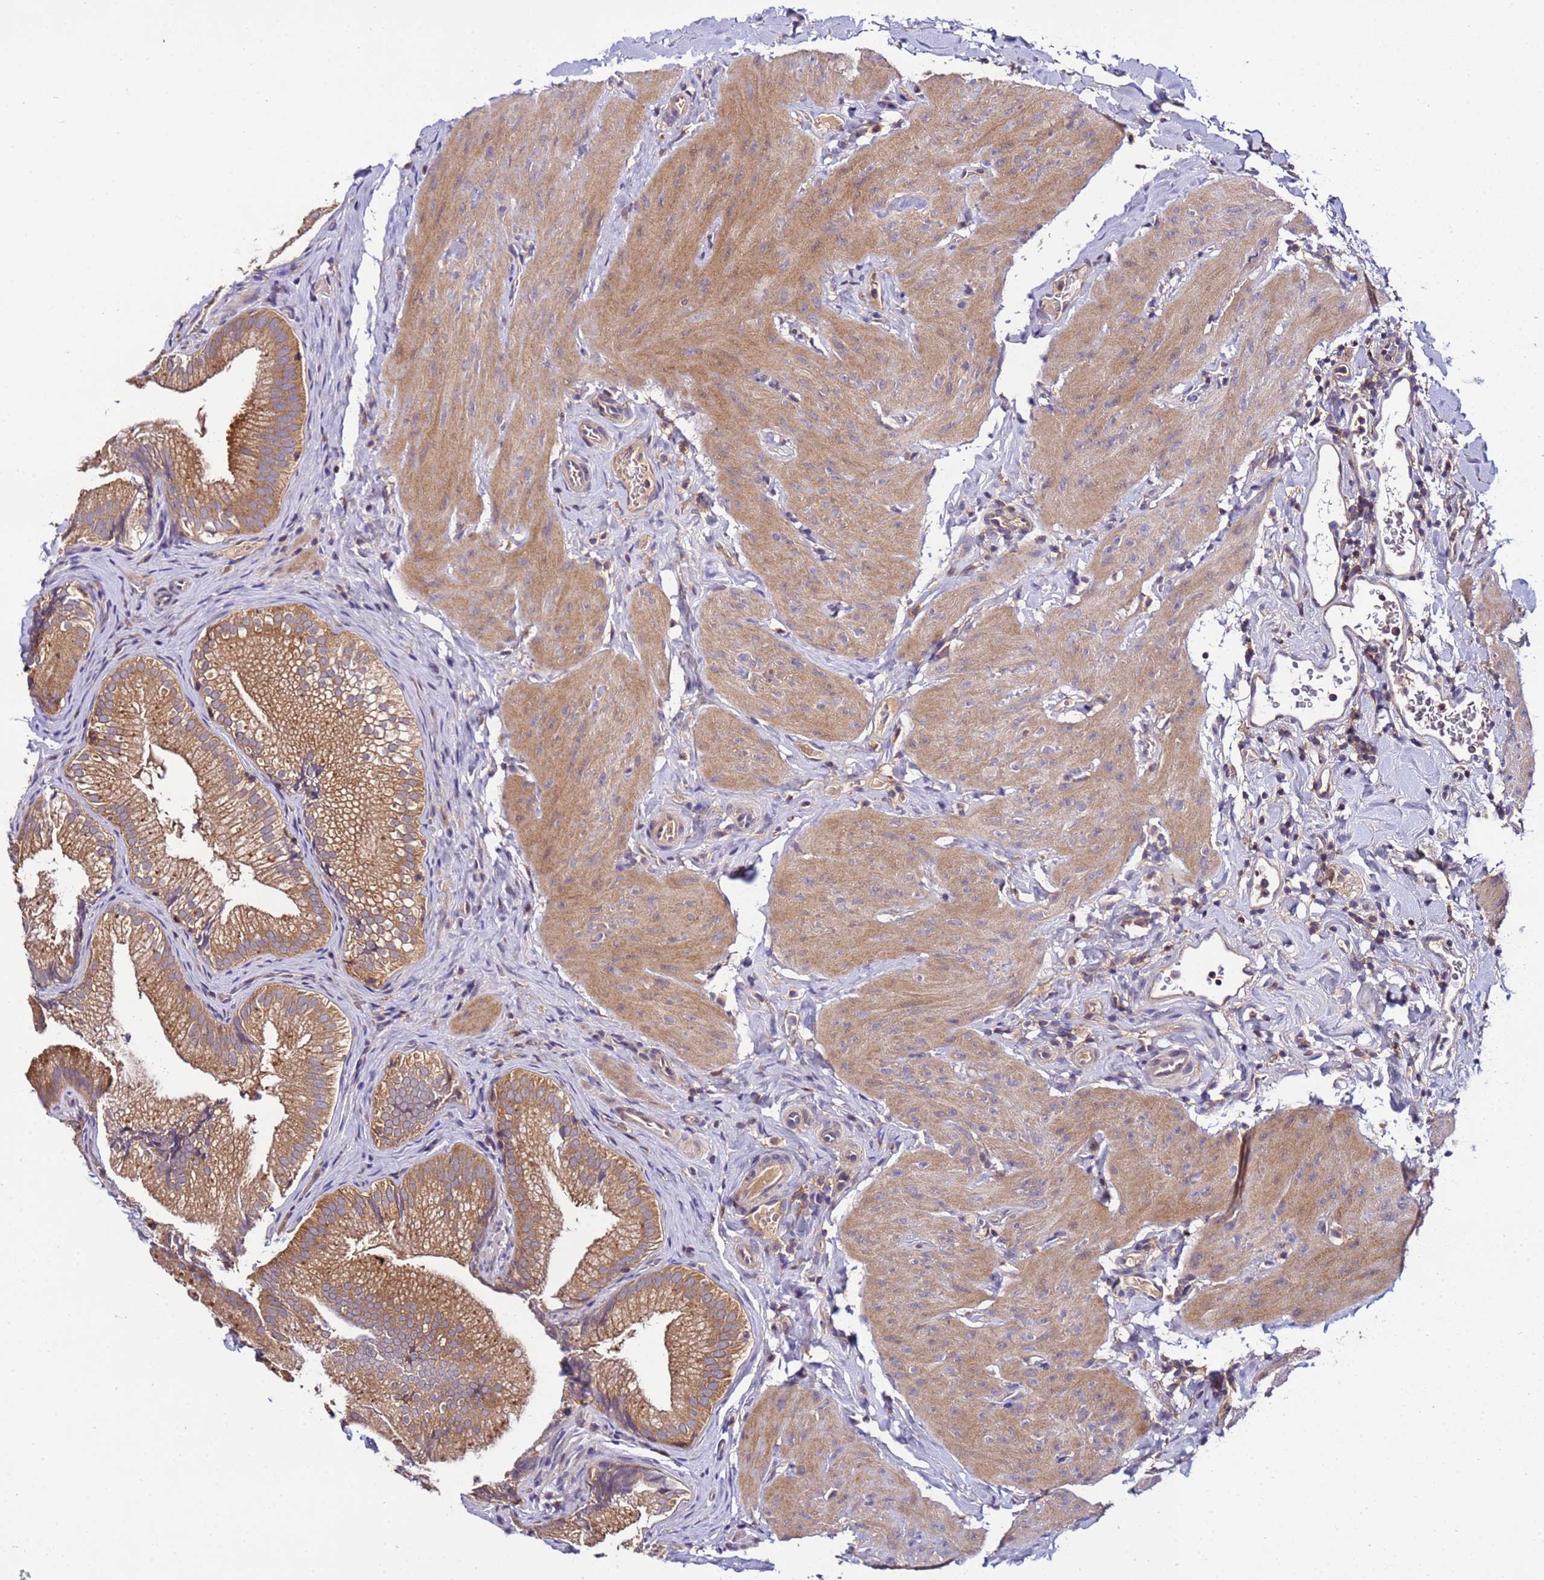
{"staining": {"intensity": "moderate", "quantity": ">75%", "location": "cytoplasmic/membranous"}, "tissue": "gallbladder", "cell_type": "Glandular cells", "image_type": "normal", "snomed": [{"axis": "morphology", "description": "Normal tissue, NOS"}, {"axis": "topography", "description": "Gallbladder"}], "caption": "Immunohistochemistry (IHC) (DAB (3,3'-diaminobenzidine)) staining of benign human gallbladder displays moderate cytoplasmic/membranous protein positivity in approximately >75% of glandular cells.", "gene": "GSPT2", "patient": {"sex": "female", "age": 30}}